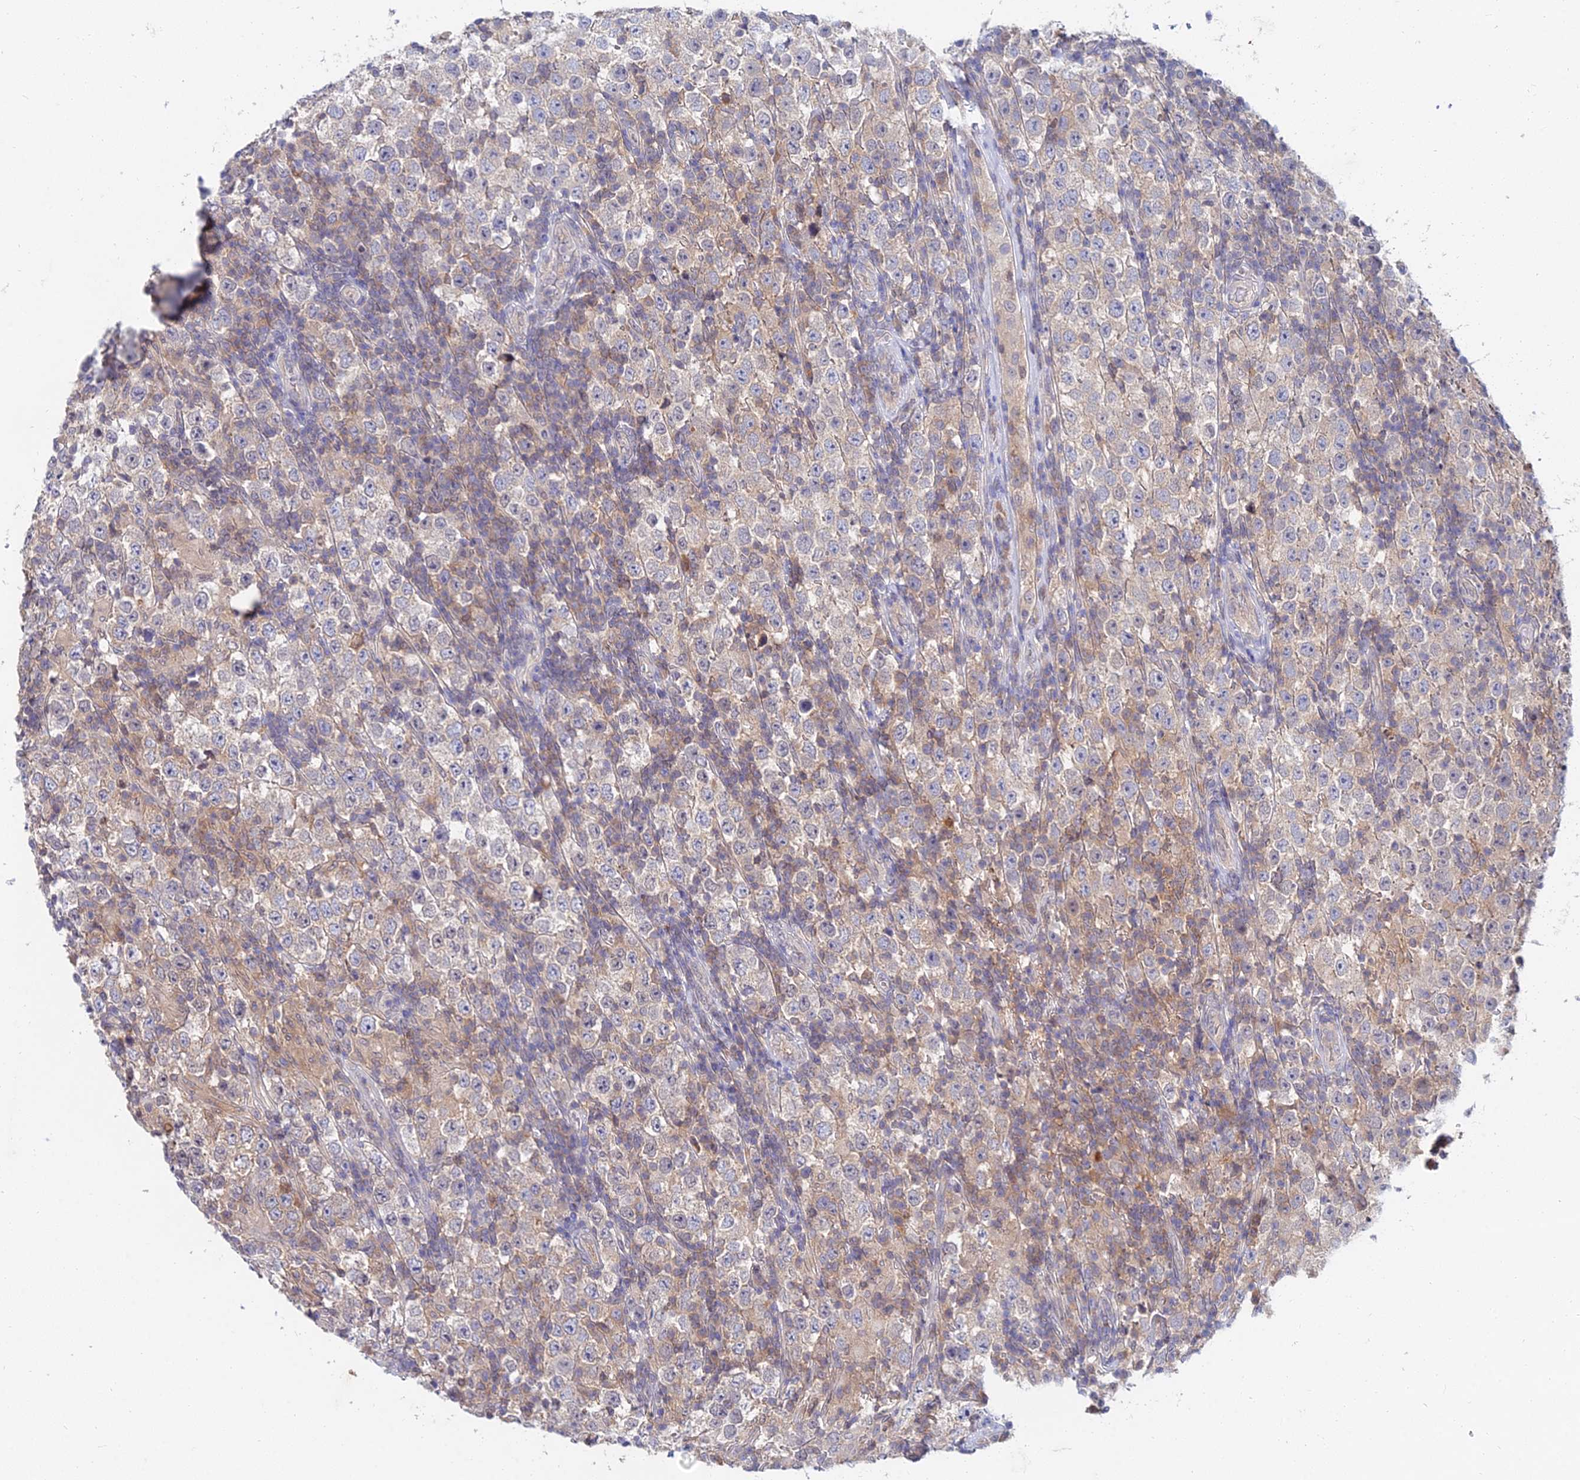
{"staining": {"intensity": "moderate", "quantity": "25%-75%", "location": "cytoplasmic/membranous"}, "tissue": "testis cancer", "cell_type": "Tumor cells", "image_type": "cancer", "snomed": [{"axis": "morphology", "description": "Normal tissue, NOS"}, {"axis": "morphology", "description": "Urothelial carcinoma, High grade"}, {"axis": "morphology", "description": "Seminoma, NOS"}, {"axis": "morphology", "description": "Carcinoma, Embryonal, NOS"}, {"axis": "topography", "description": "Urinary bladder"}, {"axis": "topography", "description": "Testis"}], "caption": "Immunohistochemistry of human seminoma (testis) displays medium levels of moderate cytoplasmic/membranous staining in approximately 25%-75% of tumor cells.", "gene": "B3GALT4", "patient": {"sex": "male", "age": 41}}